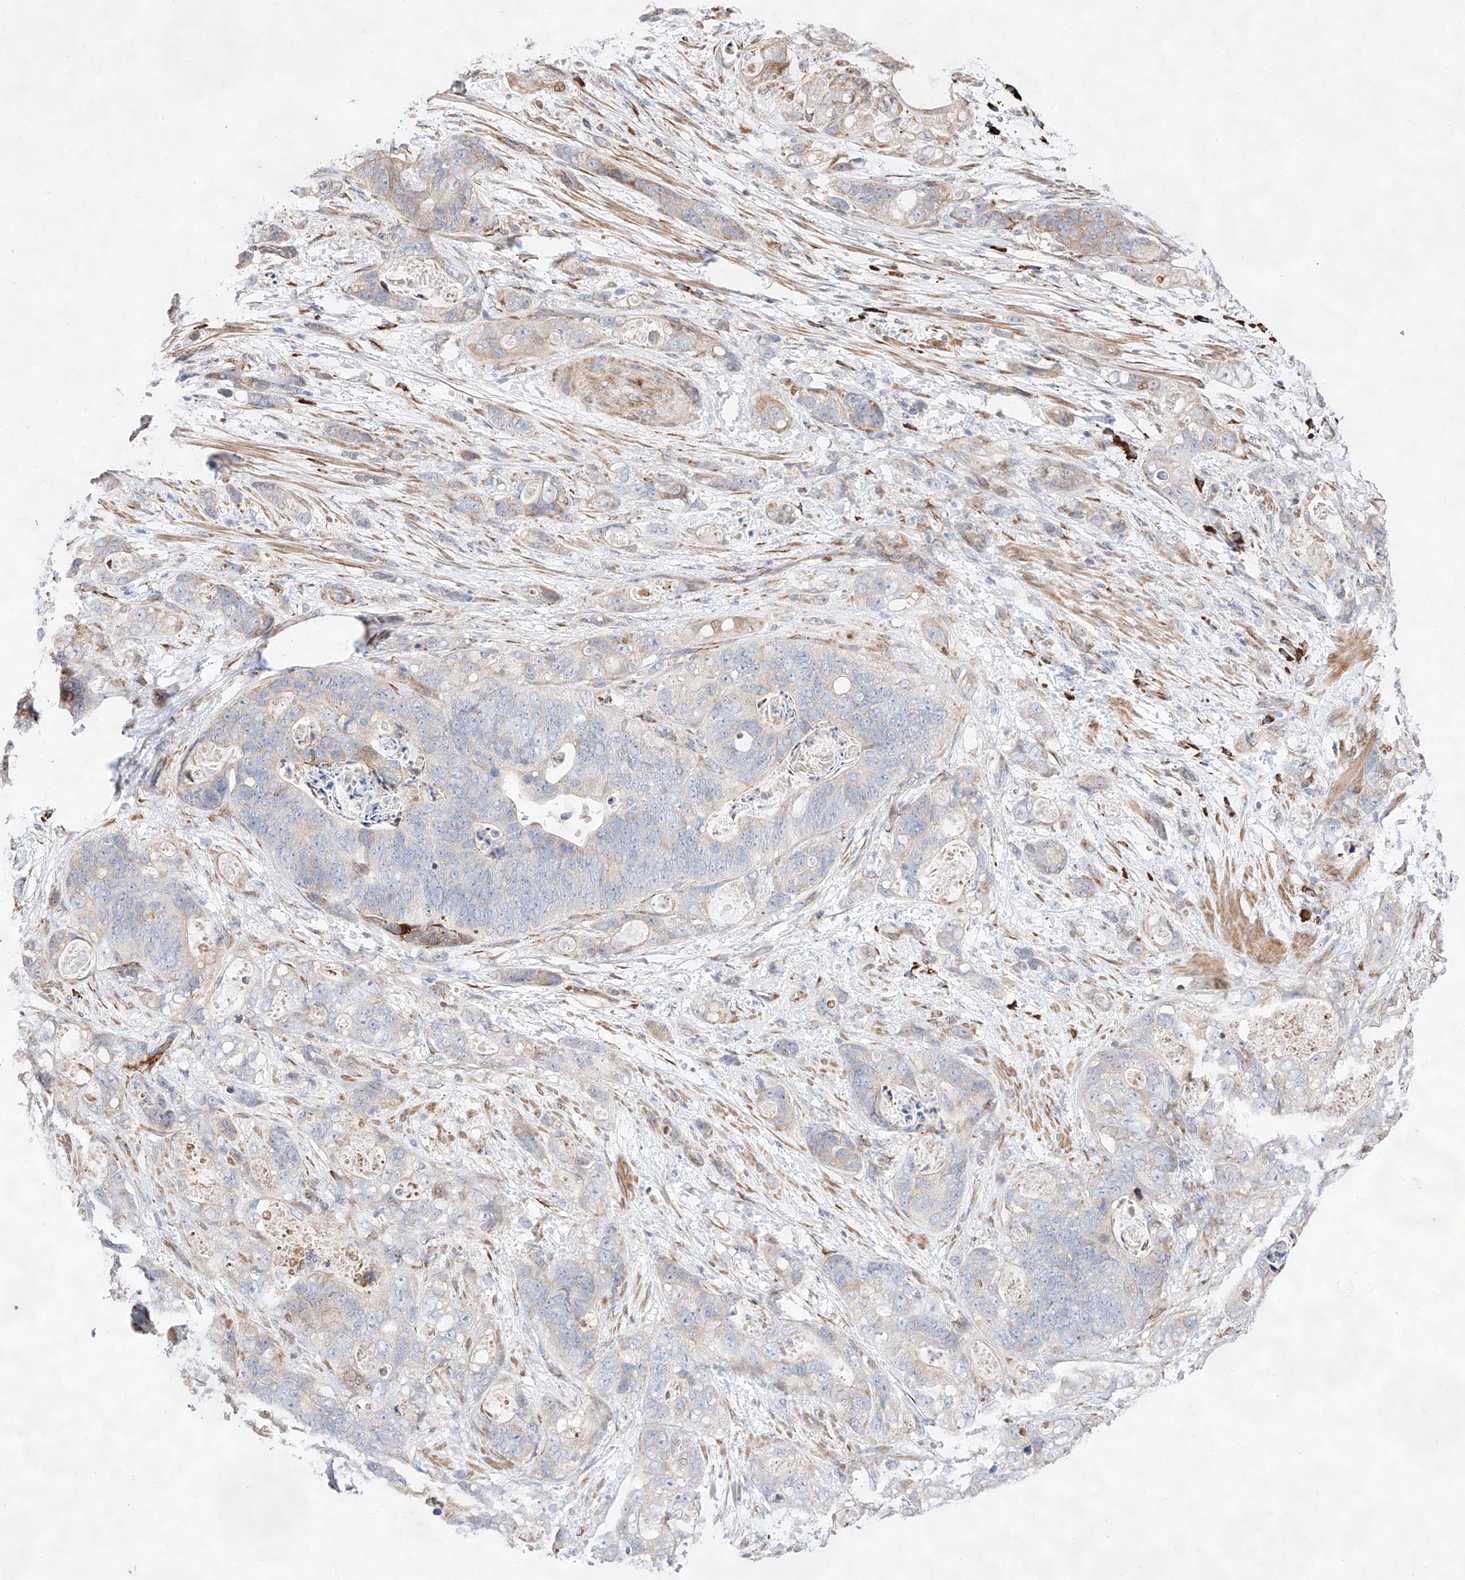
{"staining": {"intensity": "weak", "quantity": "<25%", "location": "cytoplasmic/membranous"}, "tissue": "stomach cancer", "cell_type": "Tumor cells", "image_type": "cancer", "snomed": [{"axis": "morphology", "description": "Normal tissue, NOS"}, {"axis": "morphology", "description": "Adenocarcinoma, NOS"}, {"axis": "topography", "description": "Stomach"}], "caption": "This is an immunohistochemistry (IHC) photomicrograph of stomach cancer (adenocarcinoma). There is no staining in tumor cells.", "gene": "ATP9B", "patient": {"sex": "female", "age": 89}}